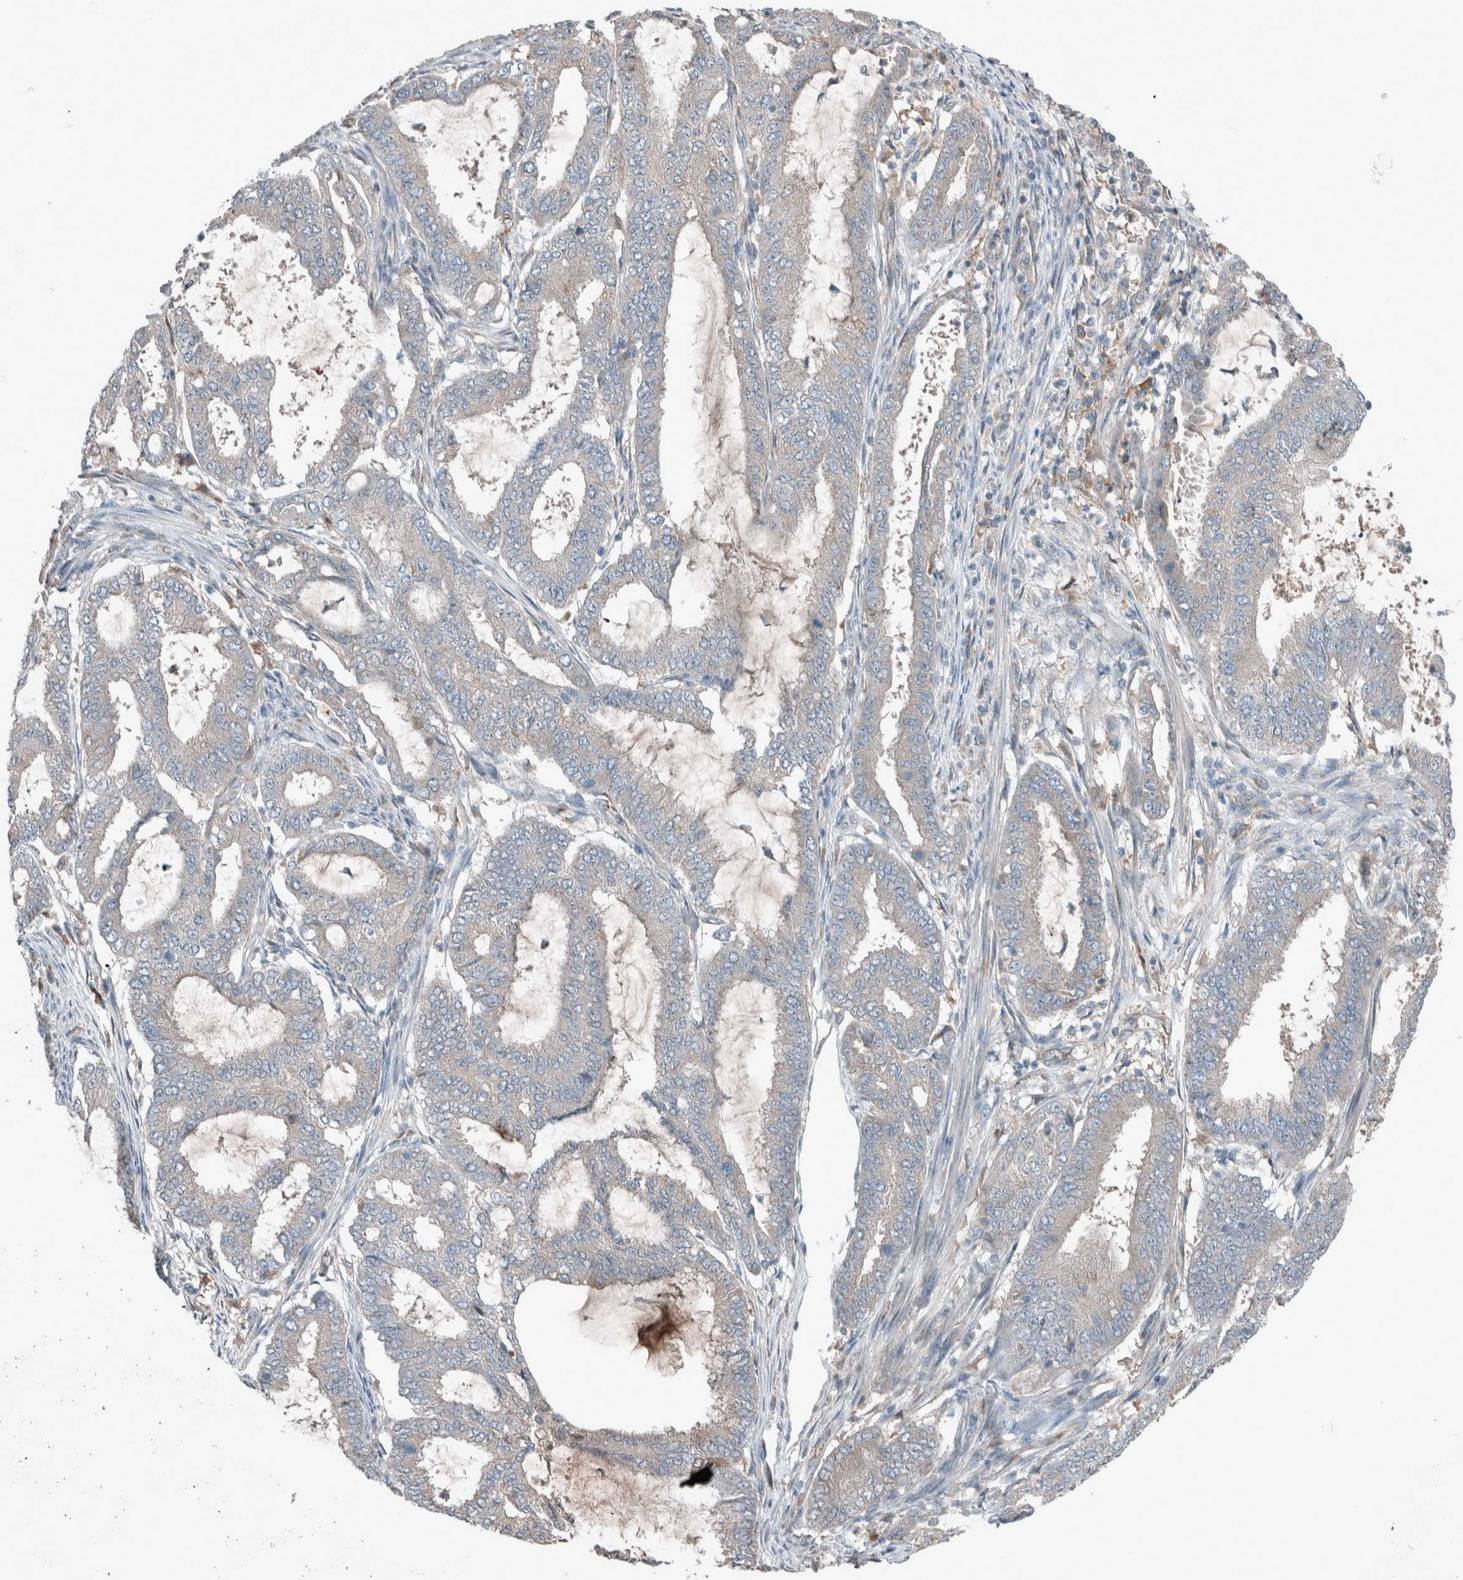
{"staining": {"intensity": "negative", "quantity": "none", "location": "none"}, "tissue": "endometrial cancer", "cell_type": "Tumor cells", "image_type": "cancer", "snomed": [{"axis": "morphology", "description": "Adenocarcinoma, NOS"}, {"axis": "topography", "description": "Endometrium"}], "caption": "An immunohistochemistry micrograph of endometrial cancer (adenocarcinoma) is shown. There is no staining in tumor cells of endometrial cancer (adenocarcinoma). (DAB (3,3'-diaminobenzidine) IHC with hematoxylin counter stain).", "gene": "RALGDS", "patient": {"sex": "female", "age": 51}}